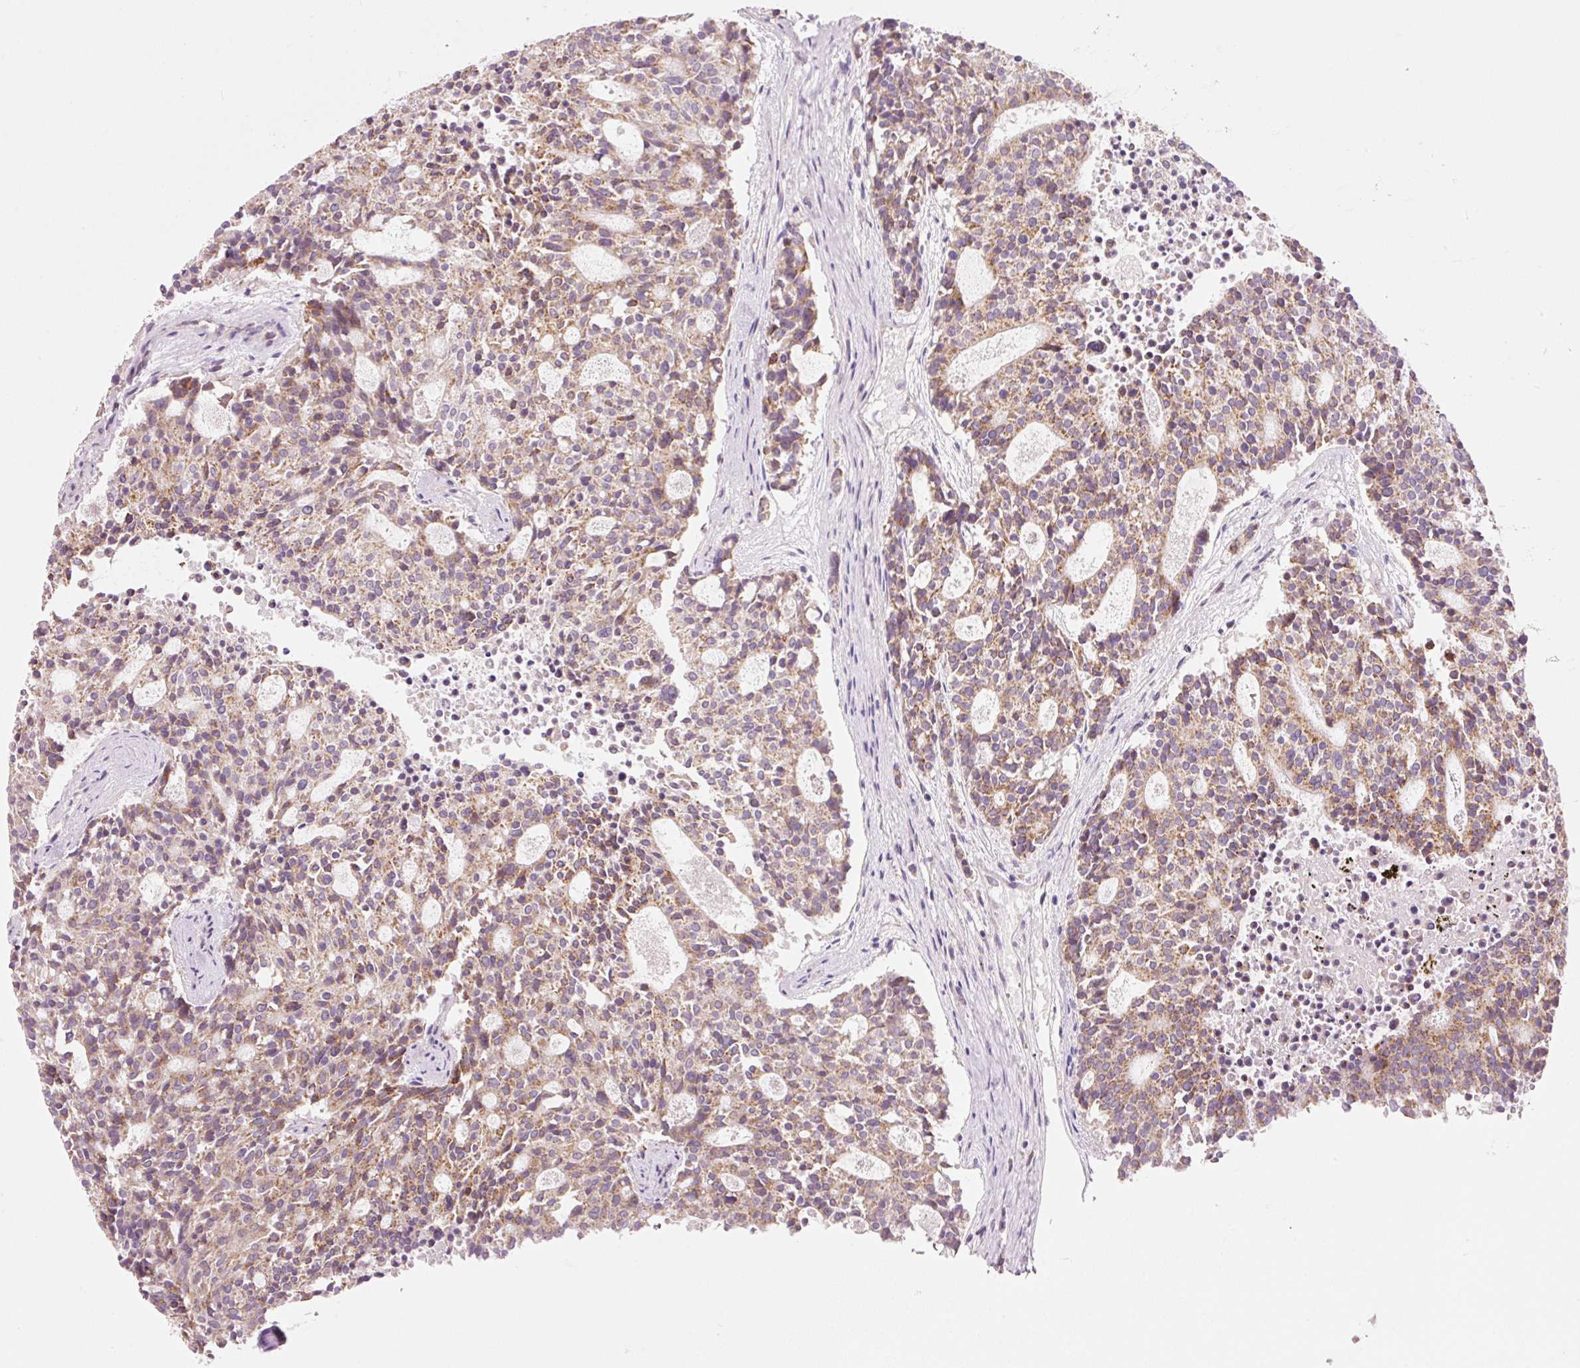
{"staining": {"intensity": "moderate", "quantity": ">75%", "location": "cytoplasmic/membranous"}, "tissue": "carcinoid", "cell_type": "Tumor cells", "image_type": "cancer", "snomed": [{"axis": "morphology", "description": "Carcinoid, malignant, NOS"}, {"axis": "topography", "description": "Pancreas"}], "caption": "Immunohistochemical staining of human carcinoid displays medium levels of moderate cytoplasmic/membranous protein positivity in about >75% of tumor cells. (IHC, brightfield microscopy, high magnification).", "gene": "FAM78B", "patient": {"sex": "female", "age": 54}}